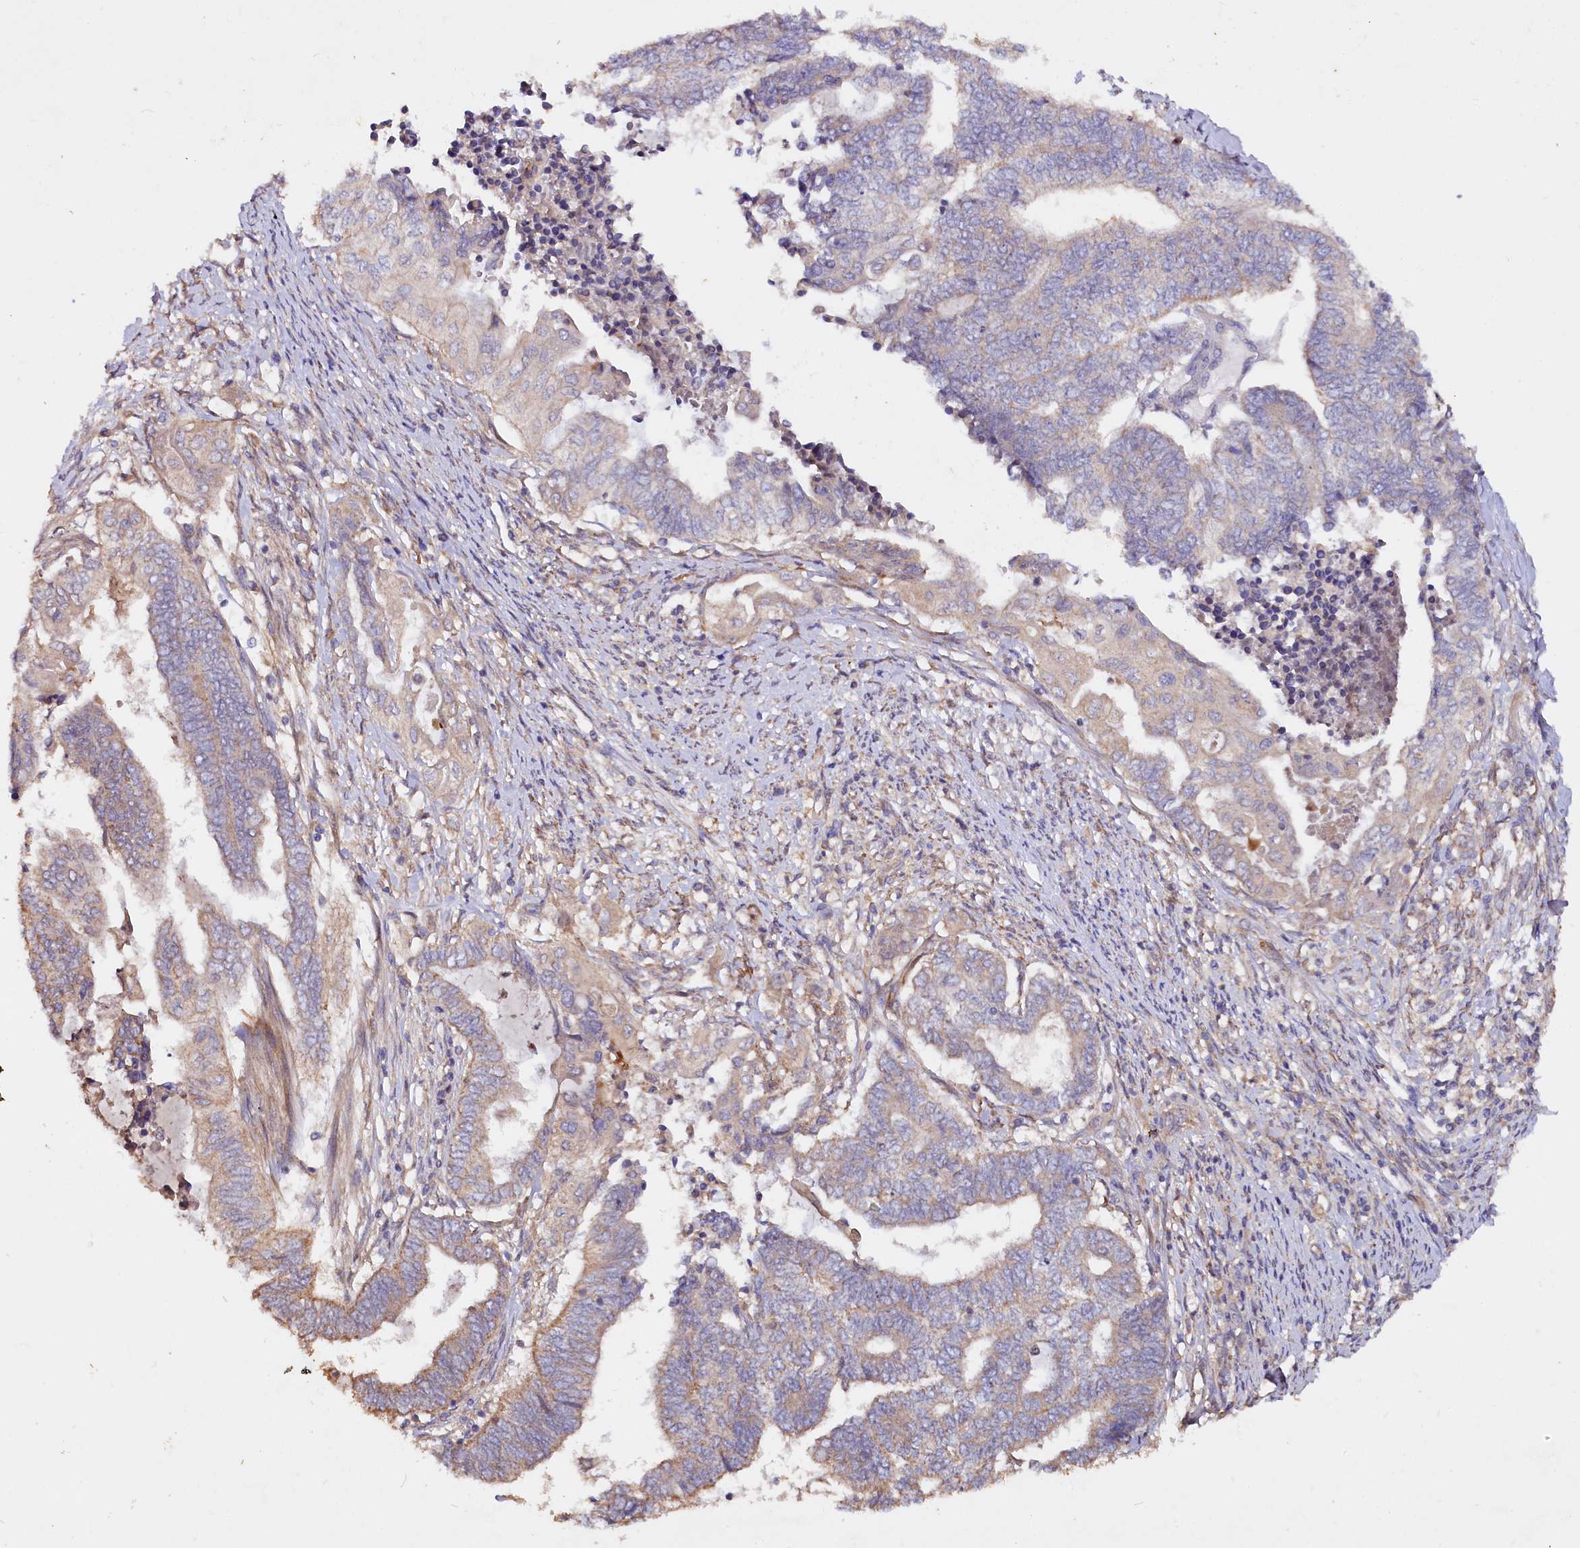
{"staining": {"intensity": "weak", "quantity": "<25%", "location": "cytoplasmic/membranous"}, "tissue": "endometrial cancer", "cell_type": "Tumor cells", "image_type": "cancer", "snomed": [{"axis": "morphology", "description": "Adenocarcinoma, NOS"}, {"axis": "topography", "description": "Uterus"}, {"axis": "topography", "description": "Endometrium"}], "caption": "This is an immunohistochemistry (IHC) image of endometrial cancer (adenocarcinoma). There is no expression in tumor cells.", "gene": "ETFBKMT", "patient": {"sex": "female", "age": 70}}